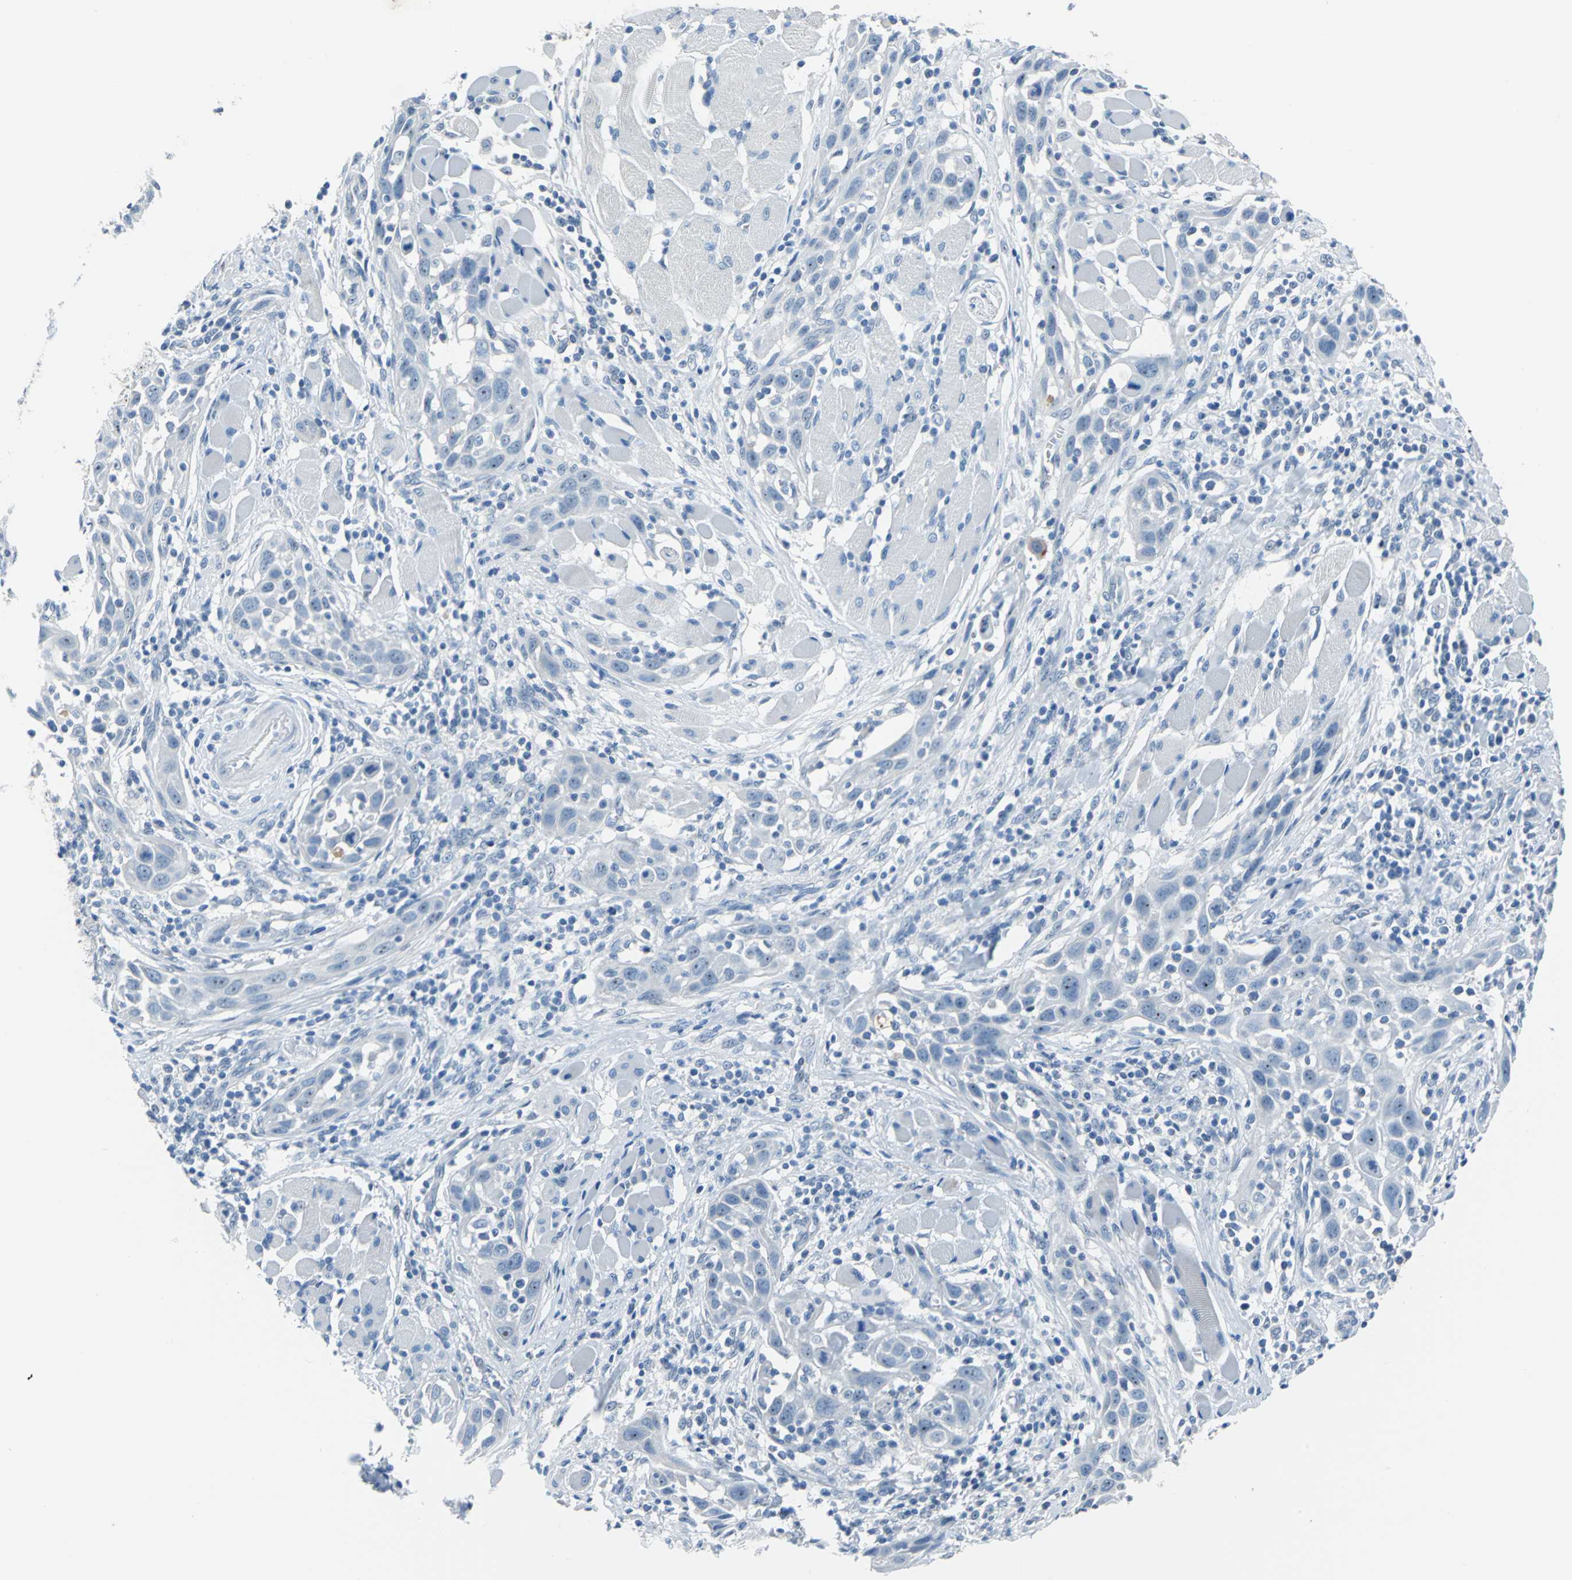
{"staining": {"intensity": "negative", "quantity": "none", "location": "none"}, "tissue": "head and neck cancer", "cell_type": "Tumor cells", "image_type": "cancer", "snomed": [{"axis": "morphology", "description": "Squamous cell carcinoma, NOS"}, {"axis": "topography", "description": "Oral tissue"}, {"axis": "topography", "description": "Head-Neck"}], "caption": "Head and neck squamous cell carcinoma was stained to show a protein in brown. There is no significant expression in tumor cells.", "gene": "MUC4", "patient": {"sex": "female", "age": 50}}